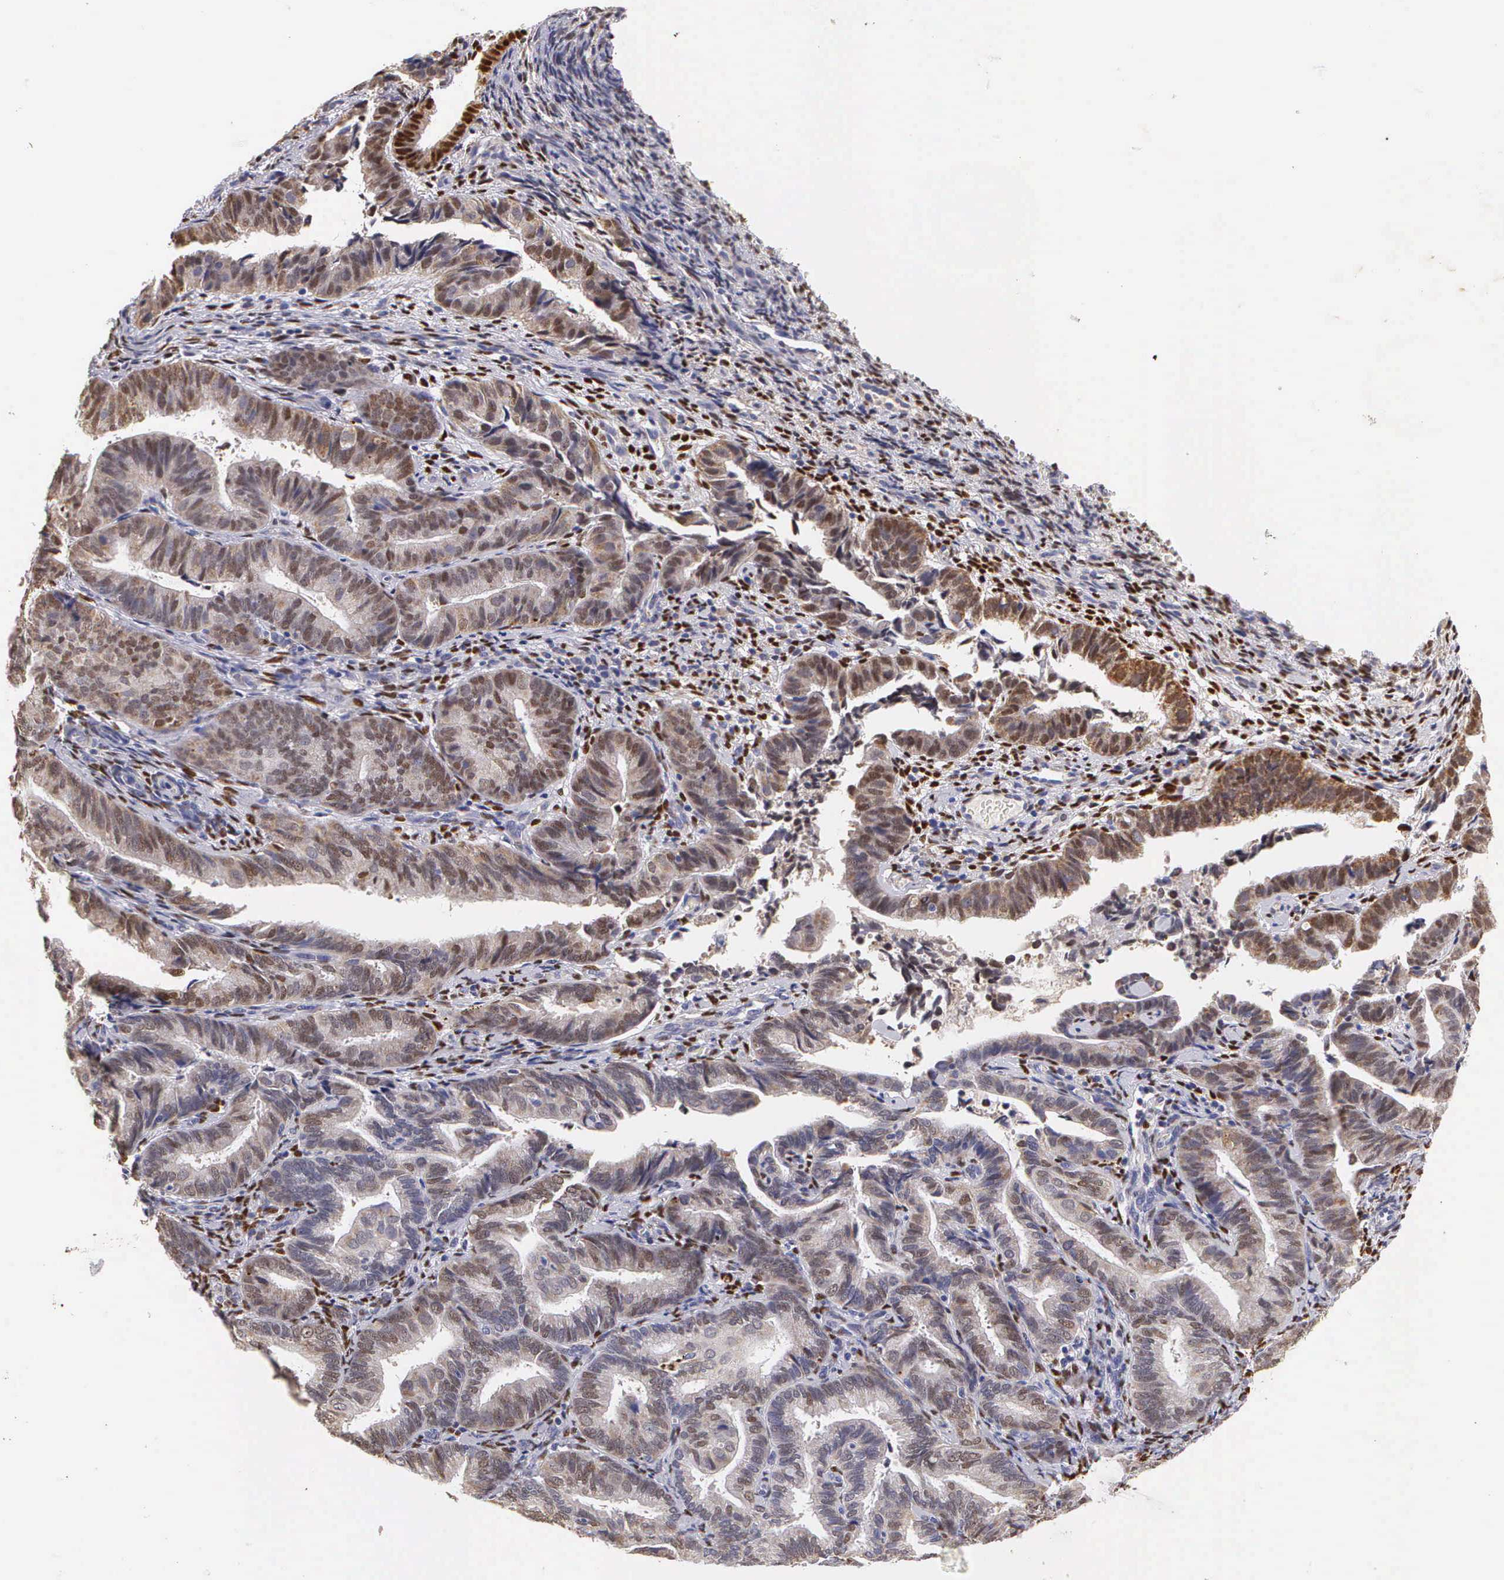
{"staining": {"intensity": "moderate", "quantity": ">75%", "location": "cytoplasmic/membranous,nuclear"}, "tissue": "endometrial cancer", "cell_type": "Tumor cells", "image_type": "cancer", "snomed": [{"axis": "morphology", "description": "Adenocarcinoma, NOS"}, {"axis": "topography", "description": "Endometrium"}], "caption": "Immunohistochemistry (IHC) micrograph of human adenocarcinoma (endometrial) stained for a protein (brown), which shows medium levels of moderate cytoplasmic/membranous and nuclear staining in approximately >75% of tumor cells.", "gene": "ESR1", "patient": {"sex": "female", "age": 63}}